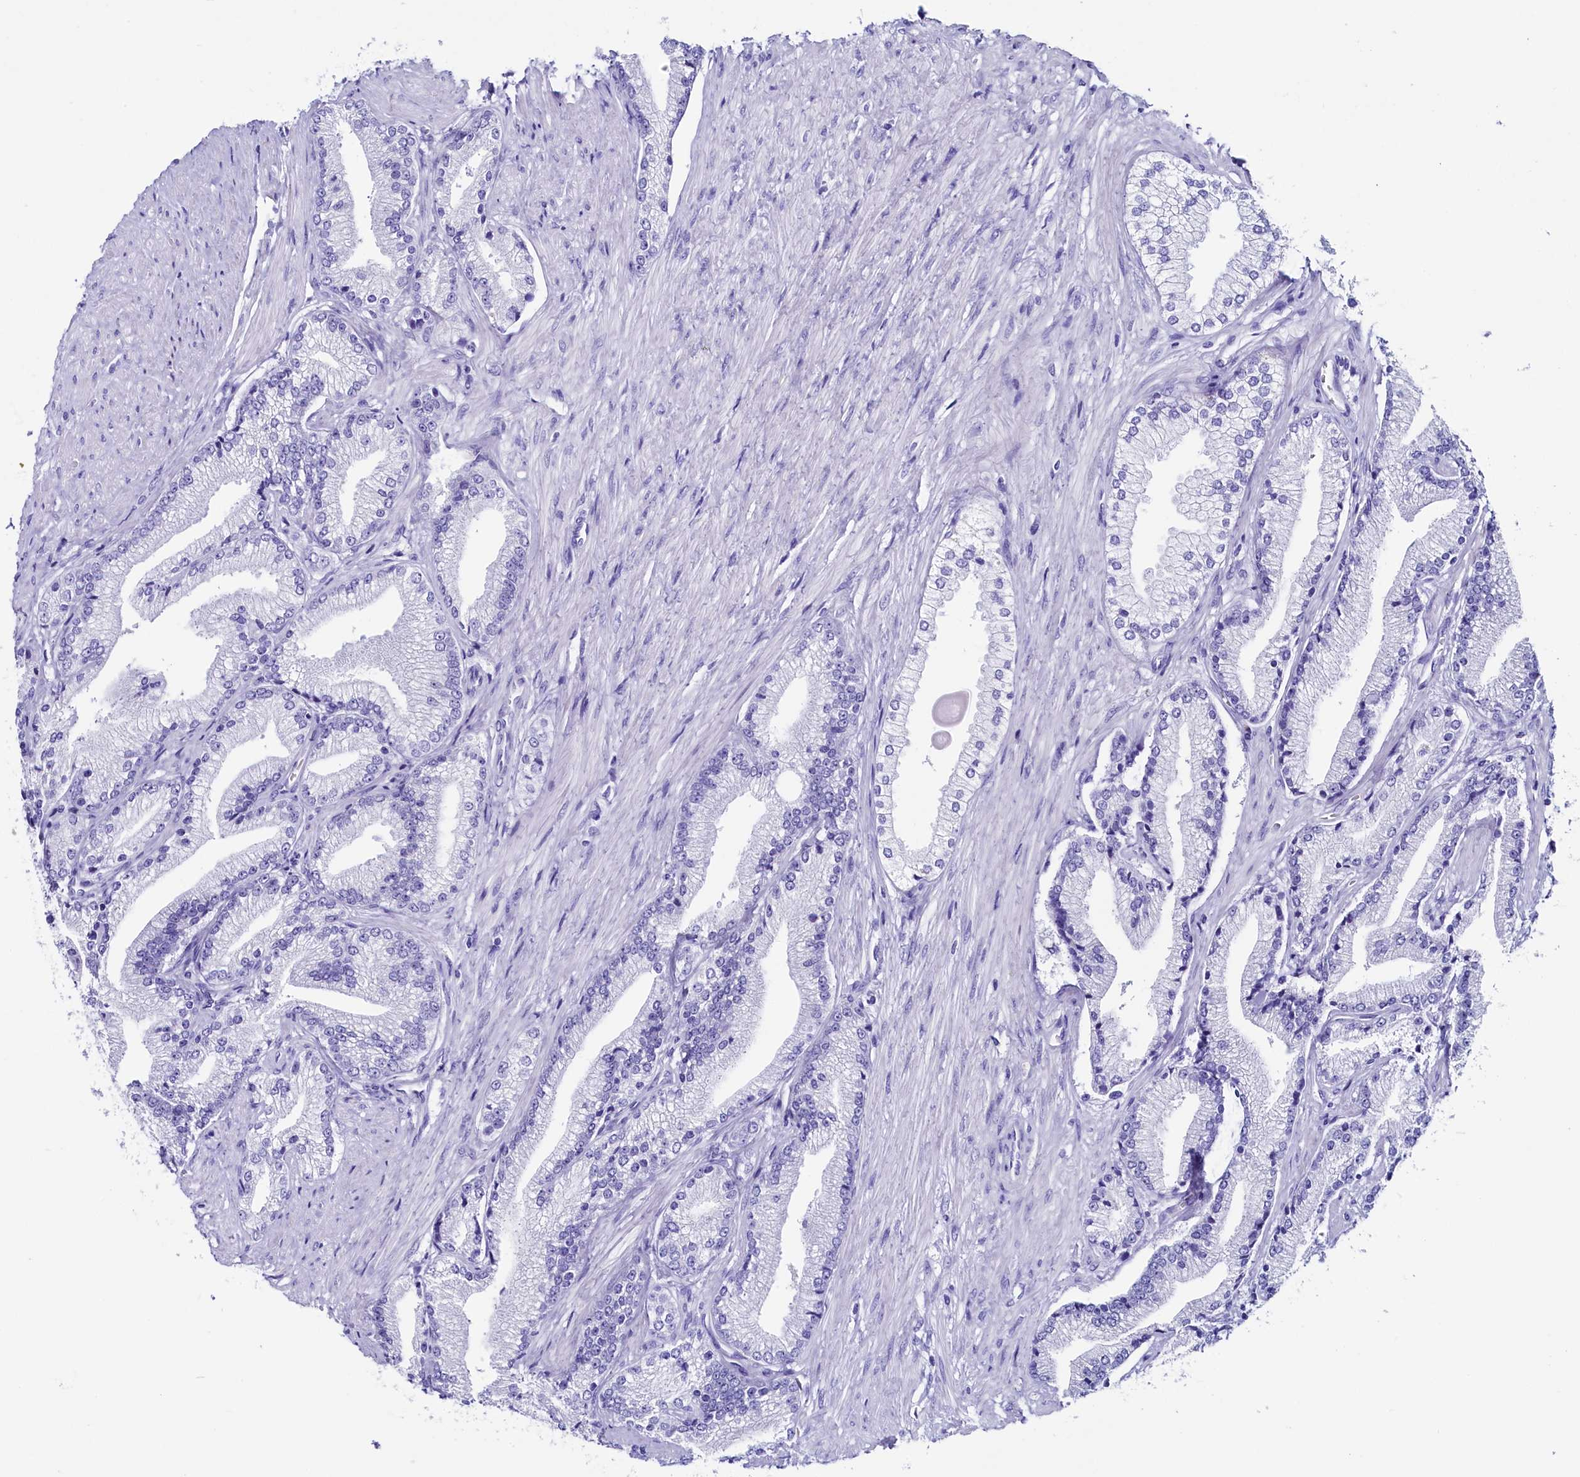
{"staining": {"intensity": "negative", "quantity": "none", "location": "none"}, "tissue": "prostate cancer", "cell_type": "Tumor cells", "image_type": "cancer", "snomed": [{"axis": "morphology", "description": "Adenocarcinoma, High grade"}, {"axis": "topography", "description": "Prostate"}], "caption": "Immunohistochemistry micrograph of neoplastic tissue: human high-grade adenocarcinoma (prostate) stained with DAB (3,3'-diaminobenzidine) shows no significant protein staining in tumor cells.", "gene": "ANKRD29", "patient": {"sex": "male", "age": 67}}